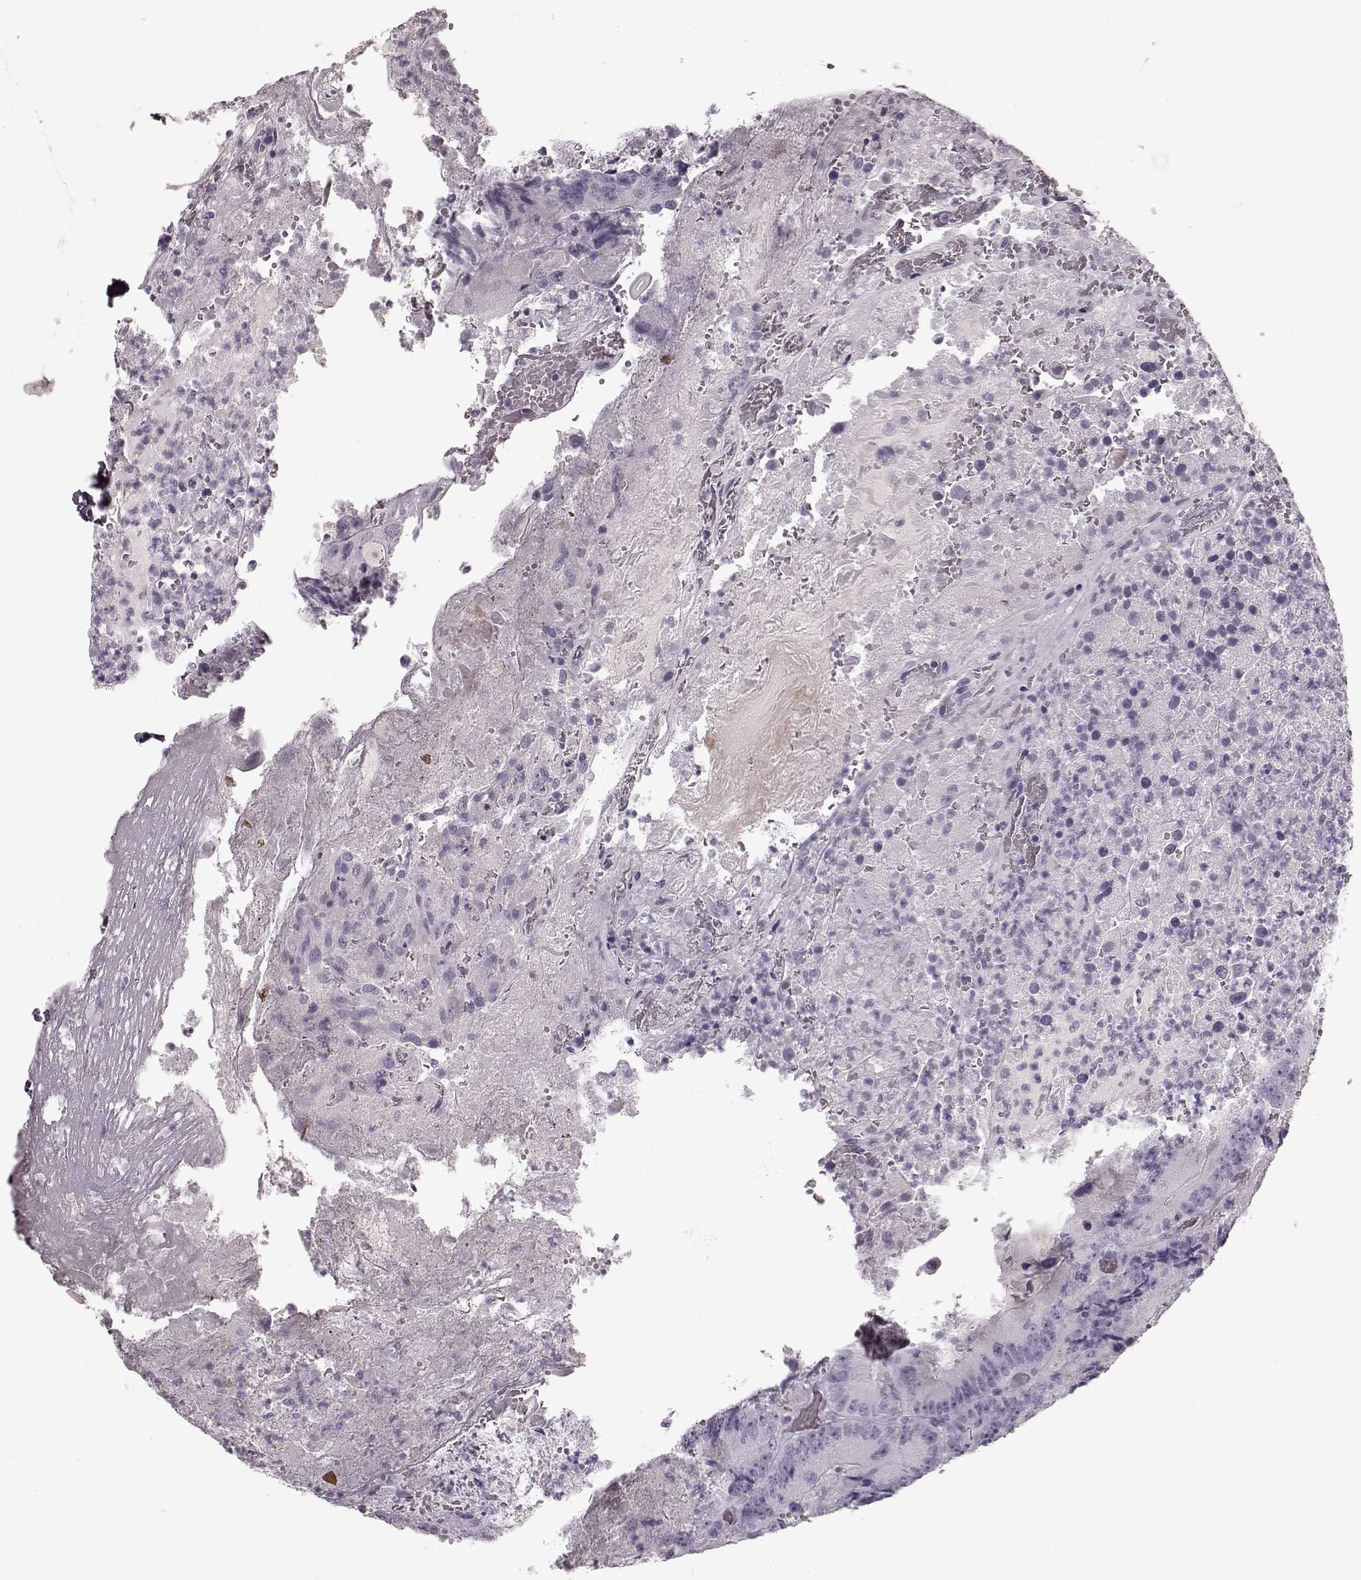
{"staining": {"intensity": "negative", "quantity": "none", "location": "none"}, "tissue": "colorectal cancer", "cell_type": "Tumor cells", "image_type": "cancer", "snomed": [{"axis": "morphology", "description": "Adenocarcinoma, NOS"}, {"axis": "topography", "description": "Colon"}], "caption": "This is an immunohistochemistry (IHC) photomicrograph of human adenocarcinoma (colorectal). There is no staining in tumor cells.", "gene": "CRYBA2", "patient": {"sex": "female", "age": 86}}